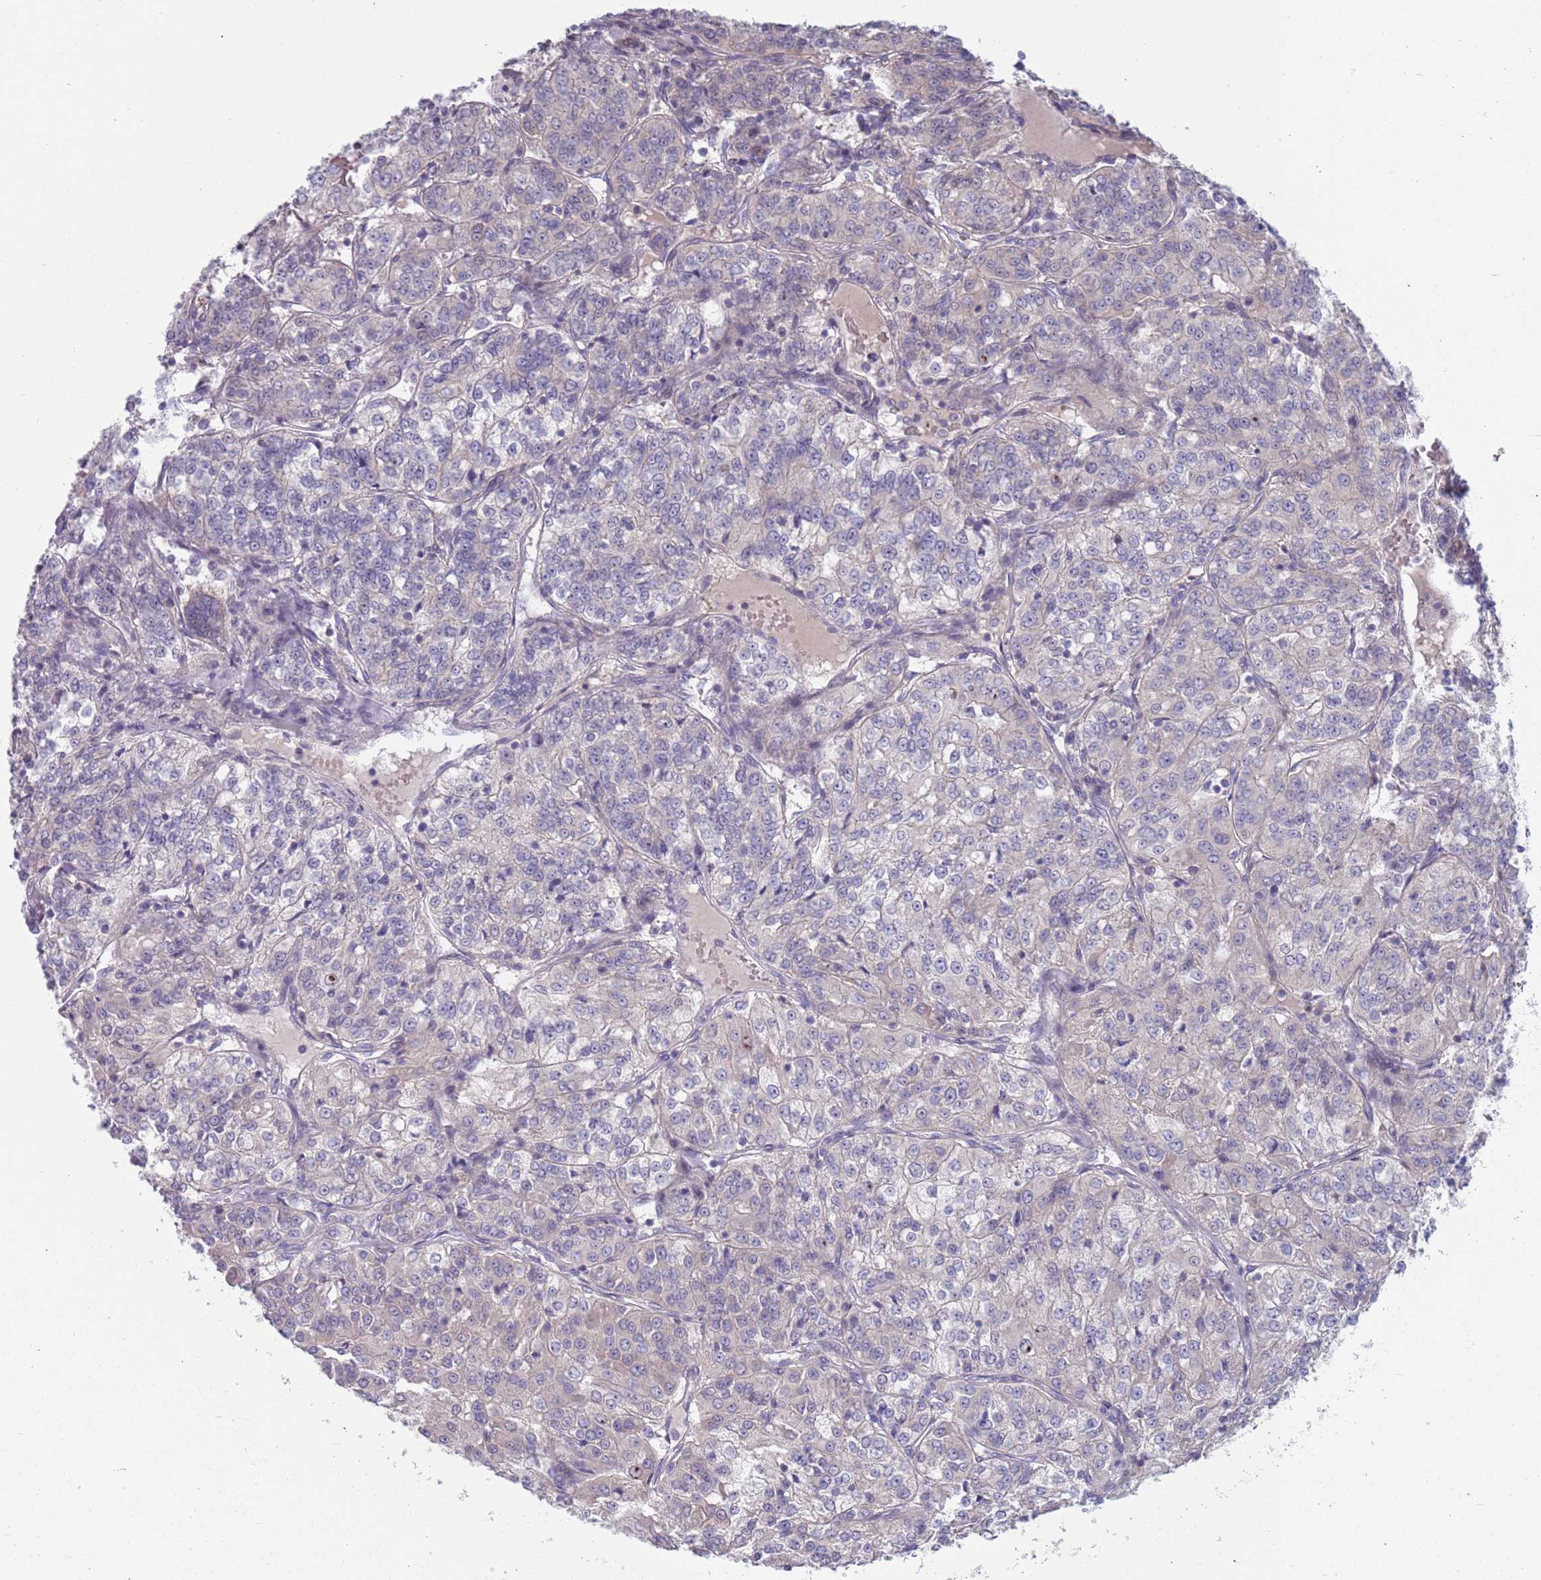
{"staining": {"intensity": "negative", "quantity": "none", "location": "none"}, "tissue": "renal cancer", "cell_type": "Tumor cells", "image_type": "cancer", "snomed": [{"axis": "morphology", "description": "Adenocarcinoma, NOS"}, {"axis": "topography", "description": "Kidney"}], "caption": "High power microscopy histopathology image of an immunohistochemistry (IHC) histopathology image of renal adenocarcinoma, revealing no significant positivity in tumor cells. Nuclei are stained in blue.", "gene": "CLNS1A", "patient": {"sex": "female", "age": 63}}